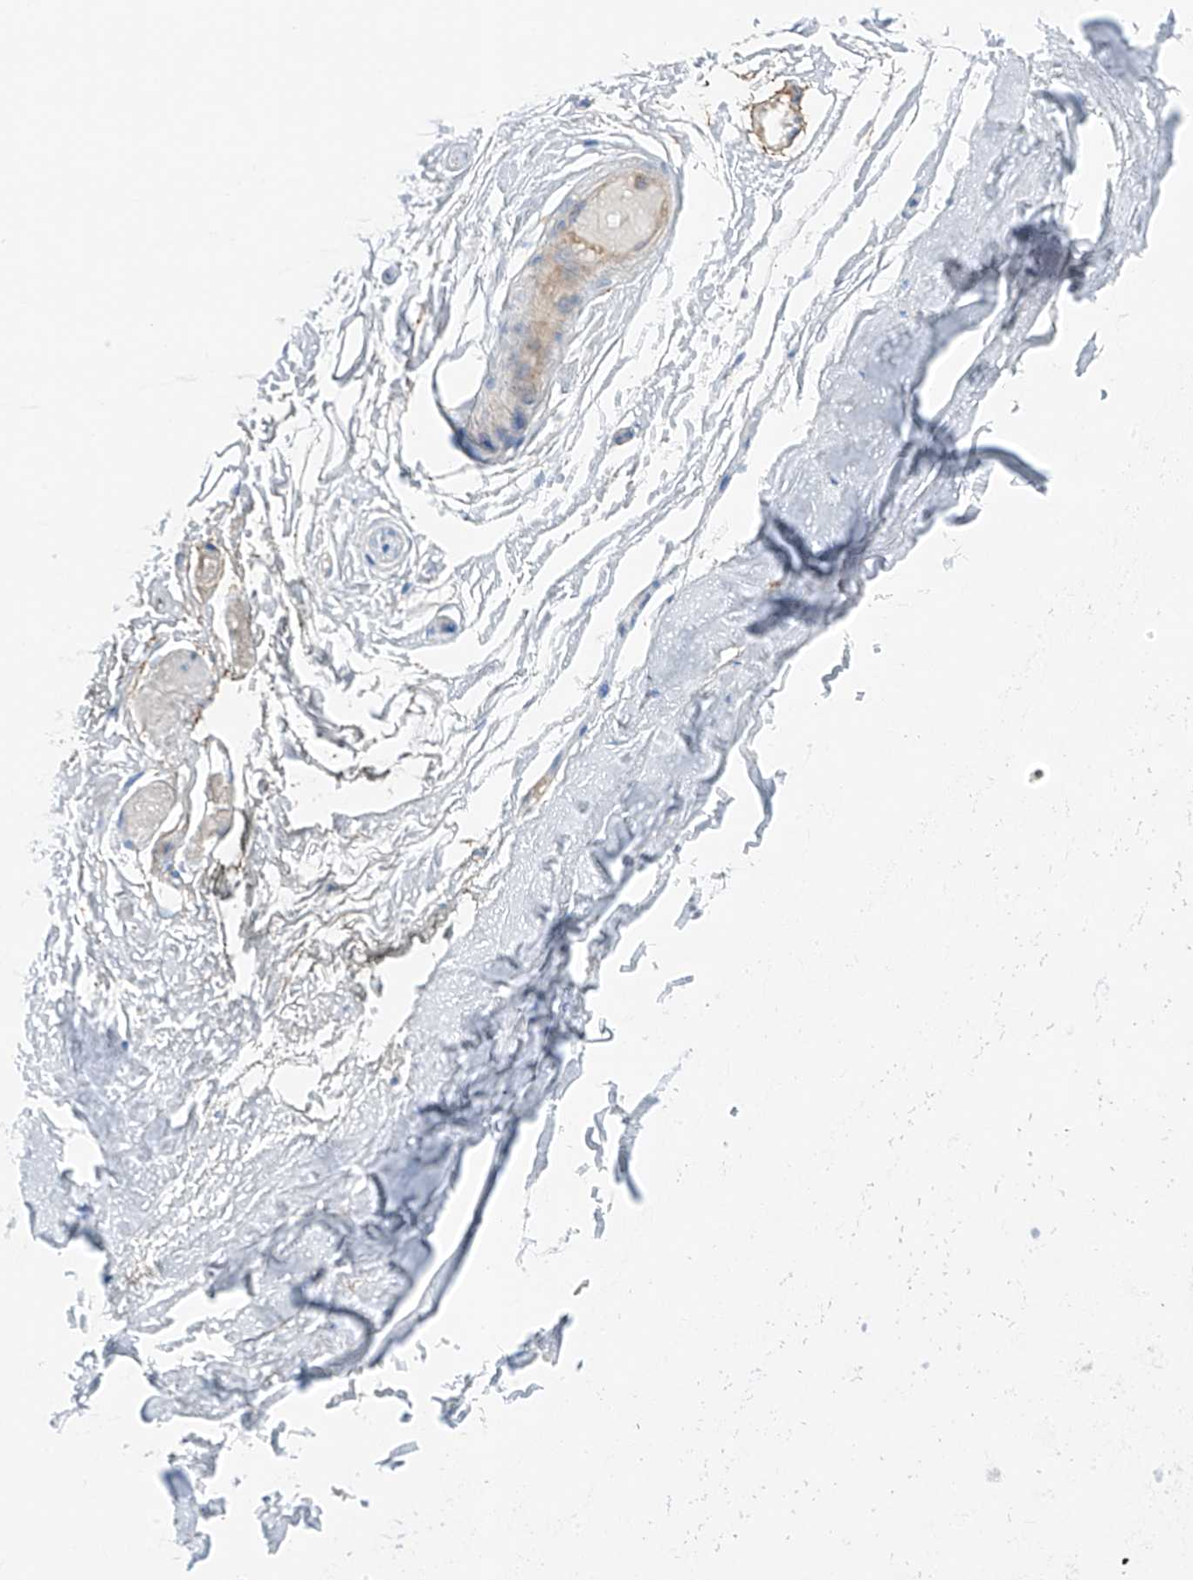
{"staining": {"intensity": "negative", "quantity": "none", "location": "none"}, "tissue": "adipose tissue", "cell_type": "Adipocytes", "image_type": "normal", "snomed": [{"axis": "morphology", "description": "Normal tissue, NOS"}, {"axis": "morphology", "description": "Basal cell carcinoma"}, {"axis": "topography", "description": "Skin"}], "caption": "Image shows no protein expression in adipocytes of unremarkable adipose tissue.", "gene": "NALCN", "patient": {"sex": "female", "age": 89}}